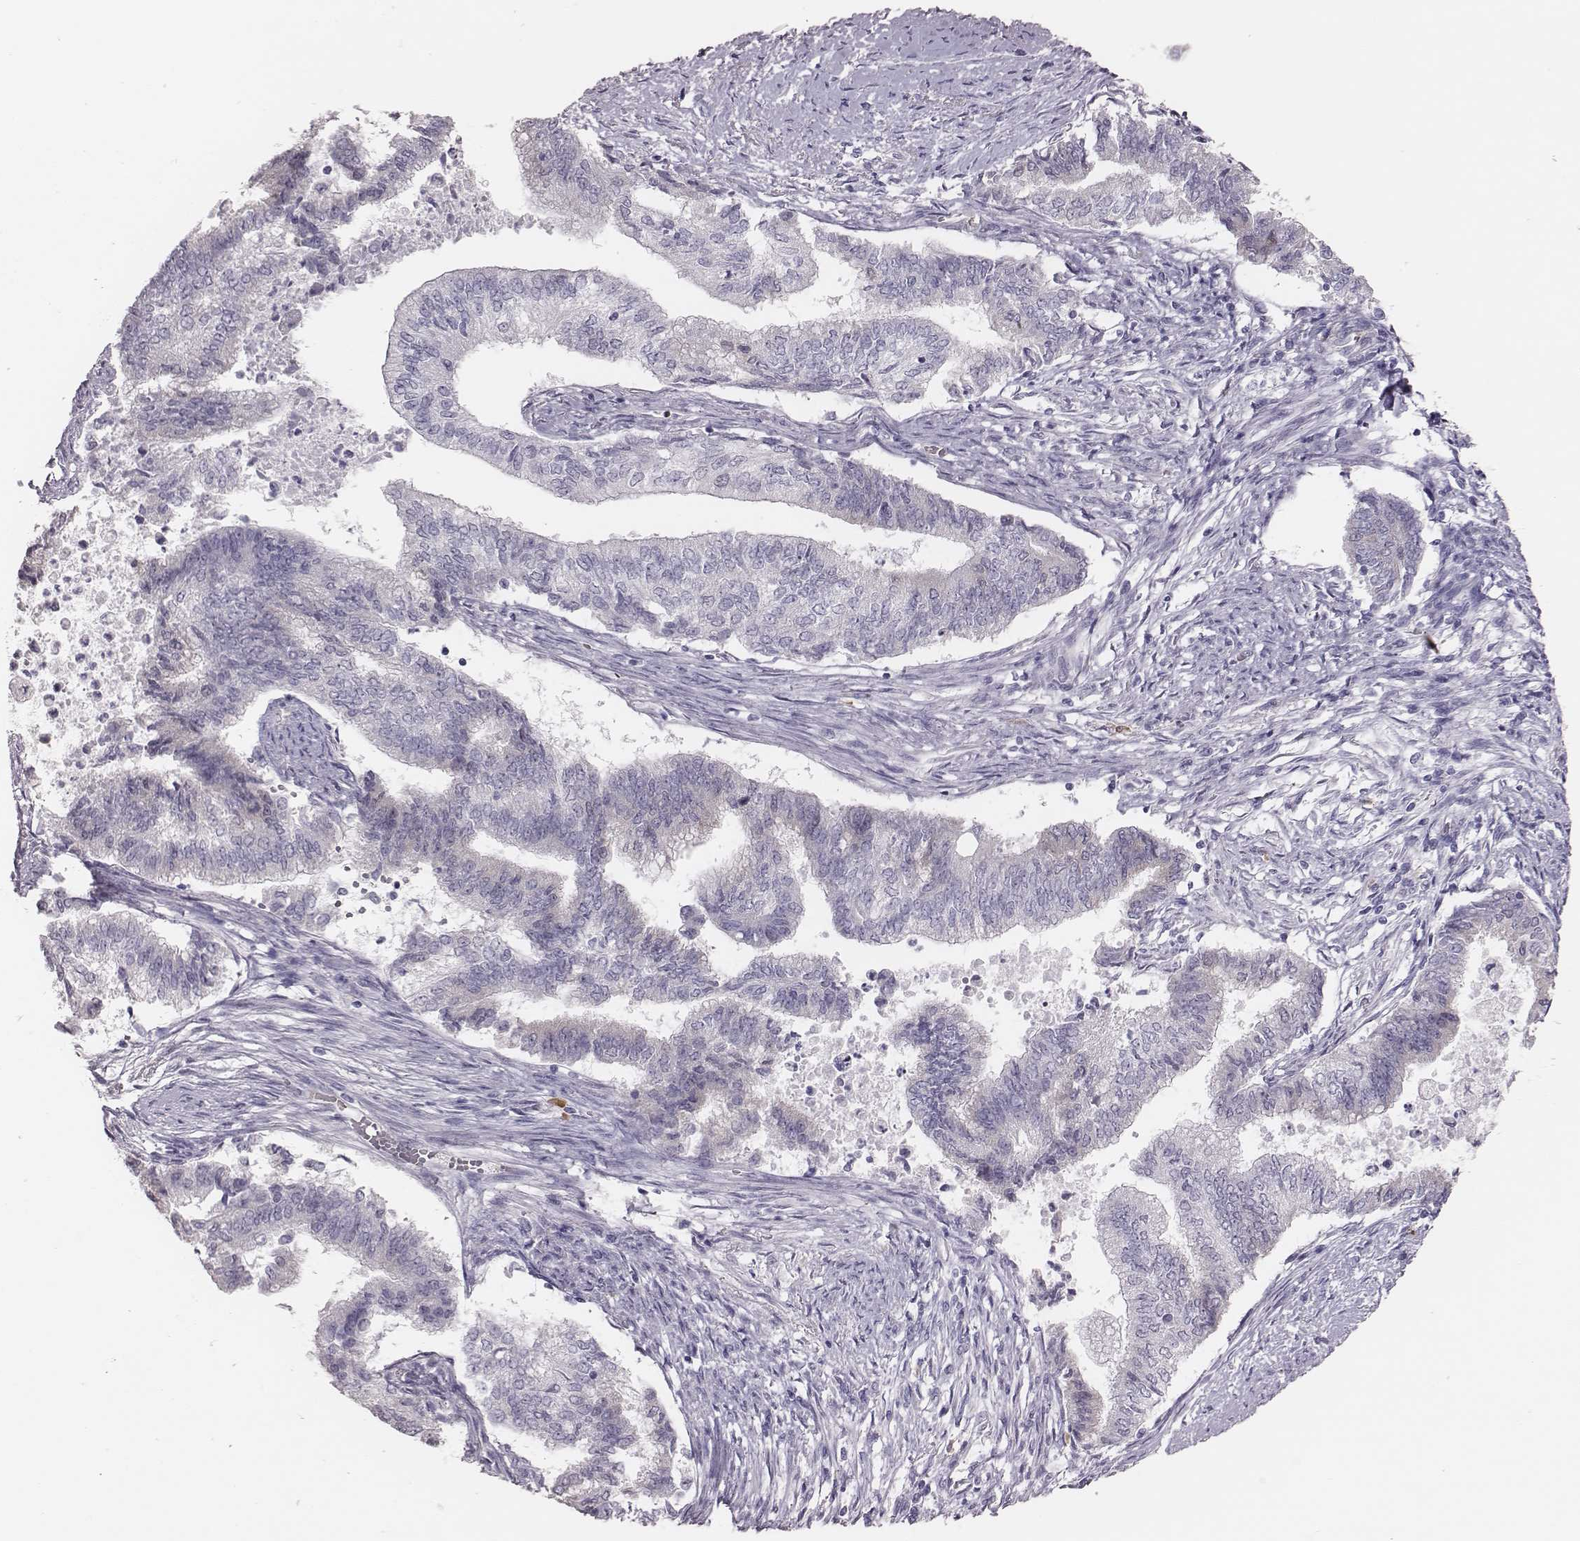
{"staining": {"intensity": "negative", "quantity": "none", "location": "none"}, "tissue": "endometrial cancer", "cell_type": "Tumor cells", "image_type": "cancer", "snomed": [{"axis": "morphology", "description": "Adenocarcinoma, NOS"}, {"axis": "topography", "description": "Endometrium"}], "caption": "This is a micrograph of immunohistochemistry staining of endometrial cancer, which shows no staining in tumor cells. (DAB immunohistochemistry with hematoxylin counter stain).", "gene": "PBK", "patient": {"sex": "female", "age": 65}}